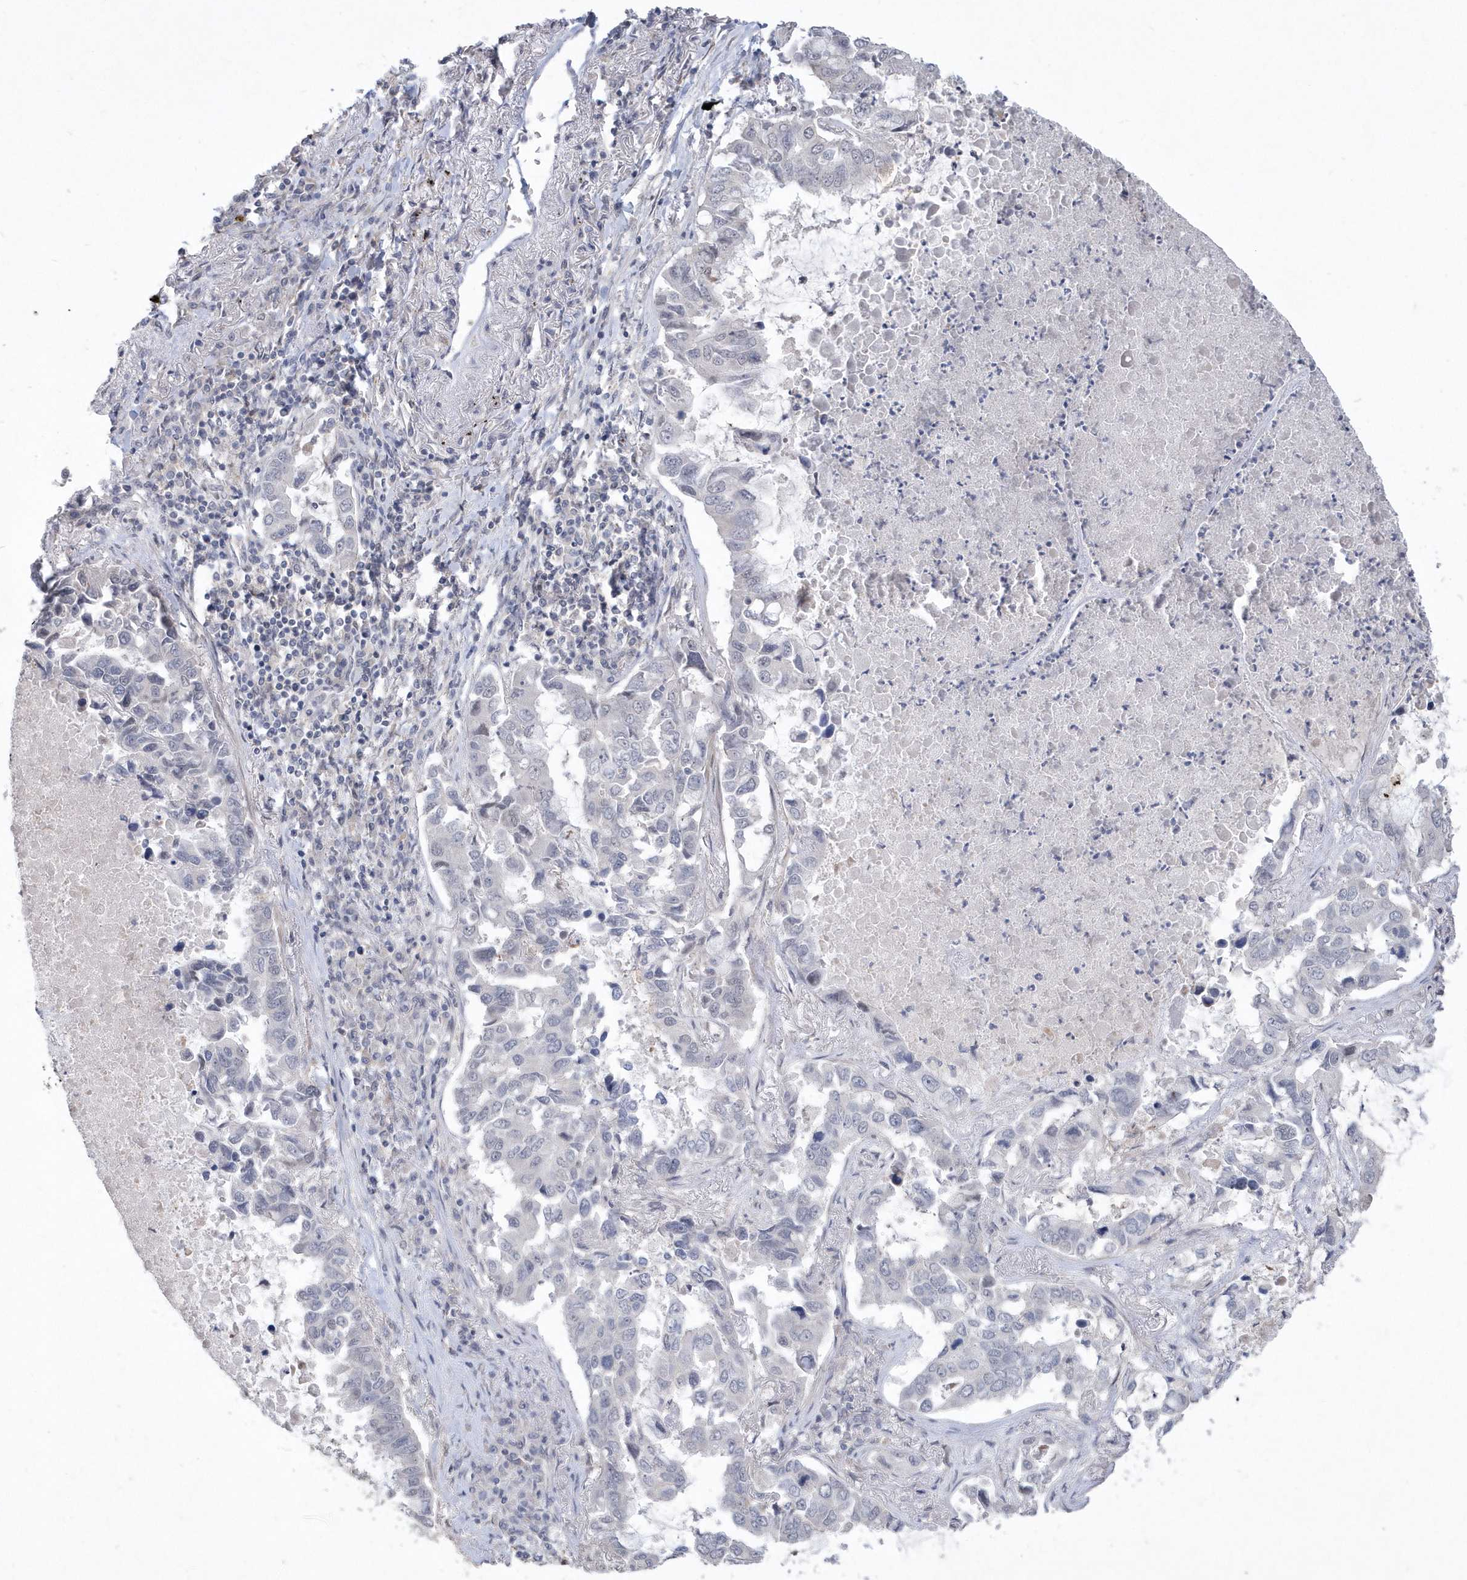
{"staining": {"intensity": "negative", "quantity": "none", "location": "none"}, "tissue": "lung cancer", "cell_type": "Tumor cells", "image_type": "cancer", "snomed": [{"axis": "morphology", "description": "Adenocarcinoma, NOS"}, {"axis": "topography", "description": "Lung"}], "caption": "Immunohistochemistry image of human lung adenocarcinoma stained for a protein (brown), which exhibits no positivity in tumor cells. Brightfield microscopy of immunohistochemistry stained with DAB (brown) and hematoxylin (blue), captured at high magnification.", "gene": "TSPEAR", "patient": {"sex": "male", "age": 64}}